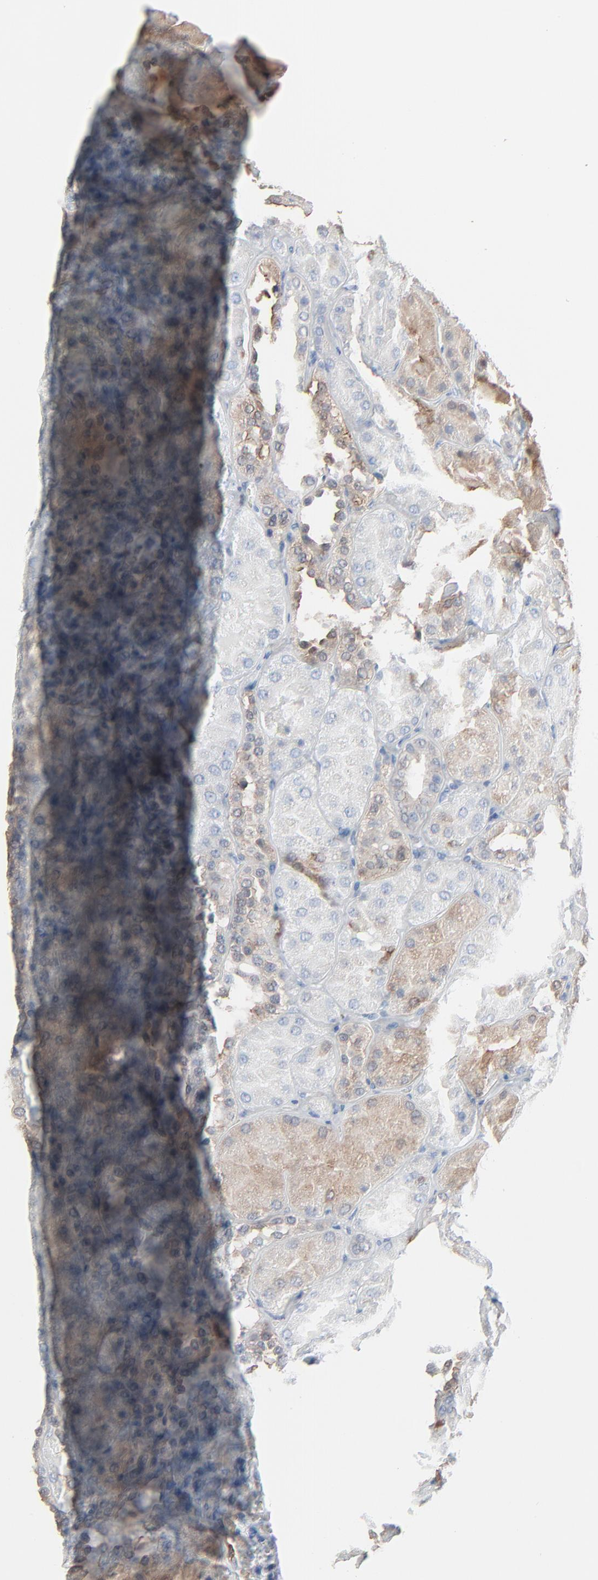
{"staining": {"intensity": "negative", "quantity": "none", "location": "none"}, "tissue": "kidney", "cell_type": "Cells in glomeruli", "image_type": "normal", "snomed": [{"axis": "morphology", "description": "Normal tissue, NOS"}, {"axis": "topography", "description": "Kidney"}], "caption": "An image of kidney stained for a protein exhibits no brown staining in cells in glomeruli. (Stains: DAB immunohistochemistry with hematoxylin counter stain, Microscopy: brightfield microscopy at high magnification).", "gene": "PHGDH", "patient": {"sex": "male", "age": 28}}